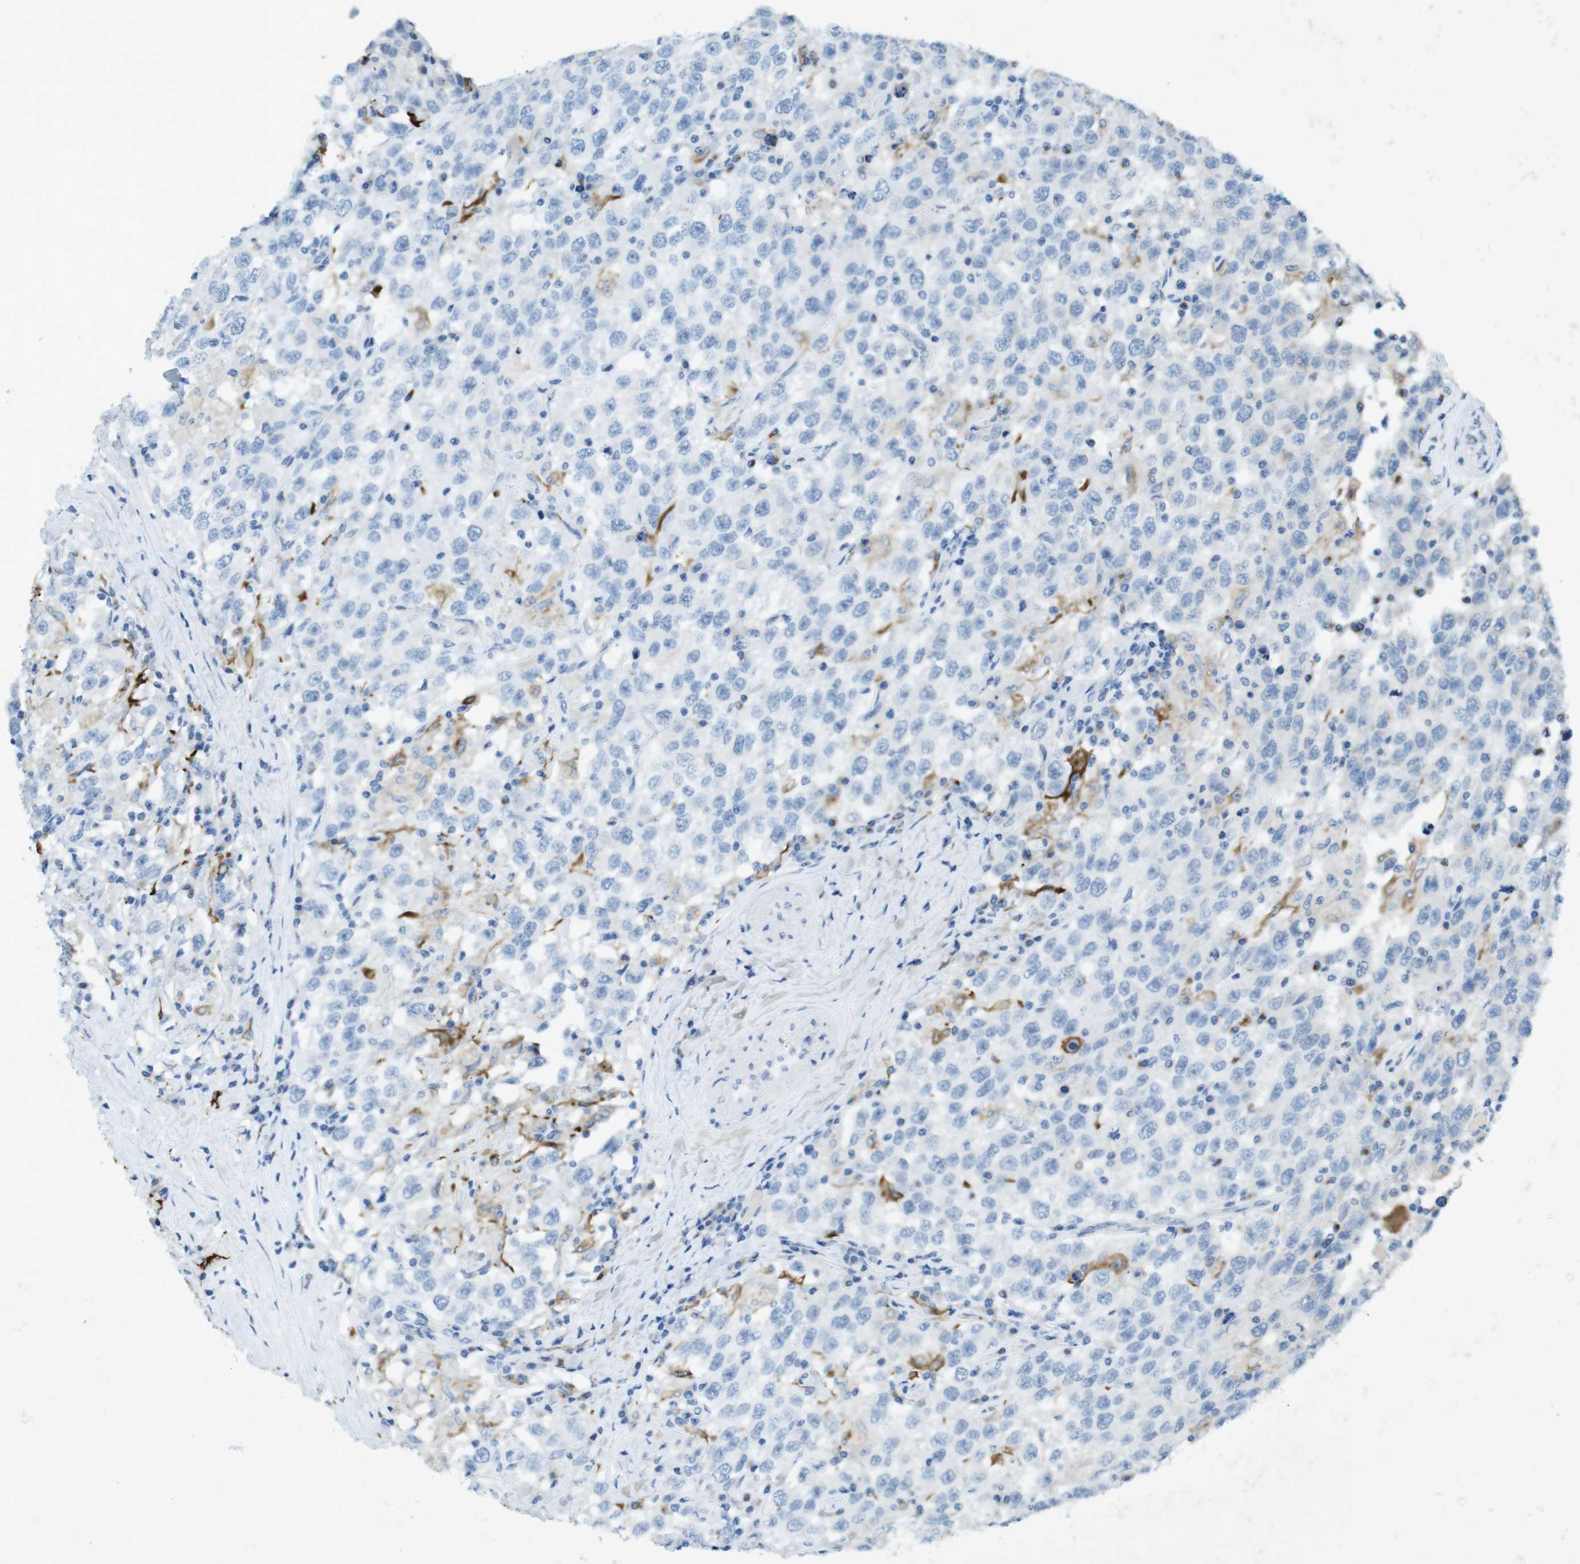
{"staining": {"intensity": "negative", "quantity": "none", "location": "none"}, "tissue": "testis cancer", "cell_type": "Tumor cells", "image_type": "cancer", "snomed": [{"axis": "morphology", "description": "Seminoma, NOS"}, {"axis": "topography", "description": "Testis"}], "caption": "An image of human testis cancer (seminoma) is negative for staining in tumor cells.", "gene": "CD320", "patient": {"sex": "male", "age": 41}}